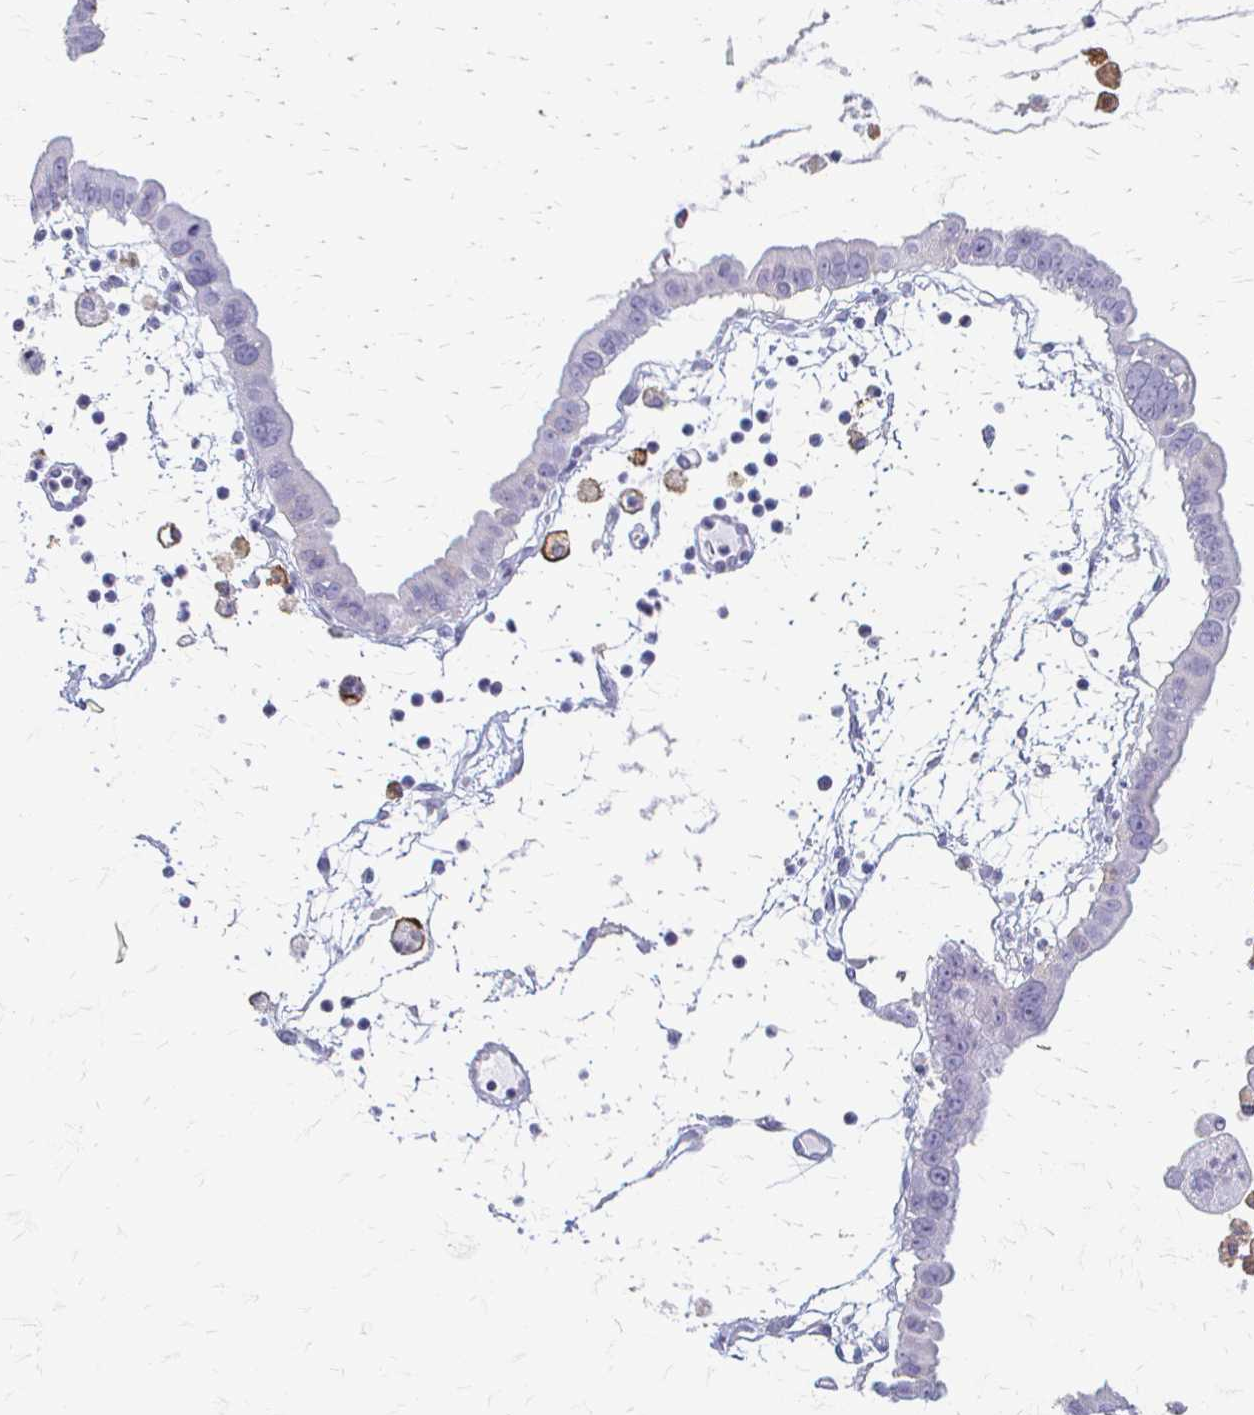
{"staining": {"intensity": "negative", "quantity": "none", "location": "none"}, "tissue": "ovarian cancer", "cell_type": "Tumor cells", "image_type": "cancer", "snomed": [{"axis": "morphology", "description": "Cystadenocarcinoma, mucinous, NOS"}, {"axis": "topography", "description": "Ovary"}], "caption": "Immunohistochemistry (IHC) histopathology image of neoplastic tissue: ovarian cancer stained with DAB (3,3'-diaminobenzidine) exhibits no significant protein positivity in tumor cells.", "gene": "ACP5", "patient": {"sex": "female", "age": 61}}